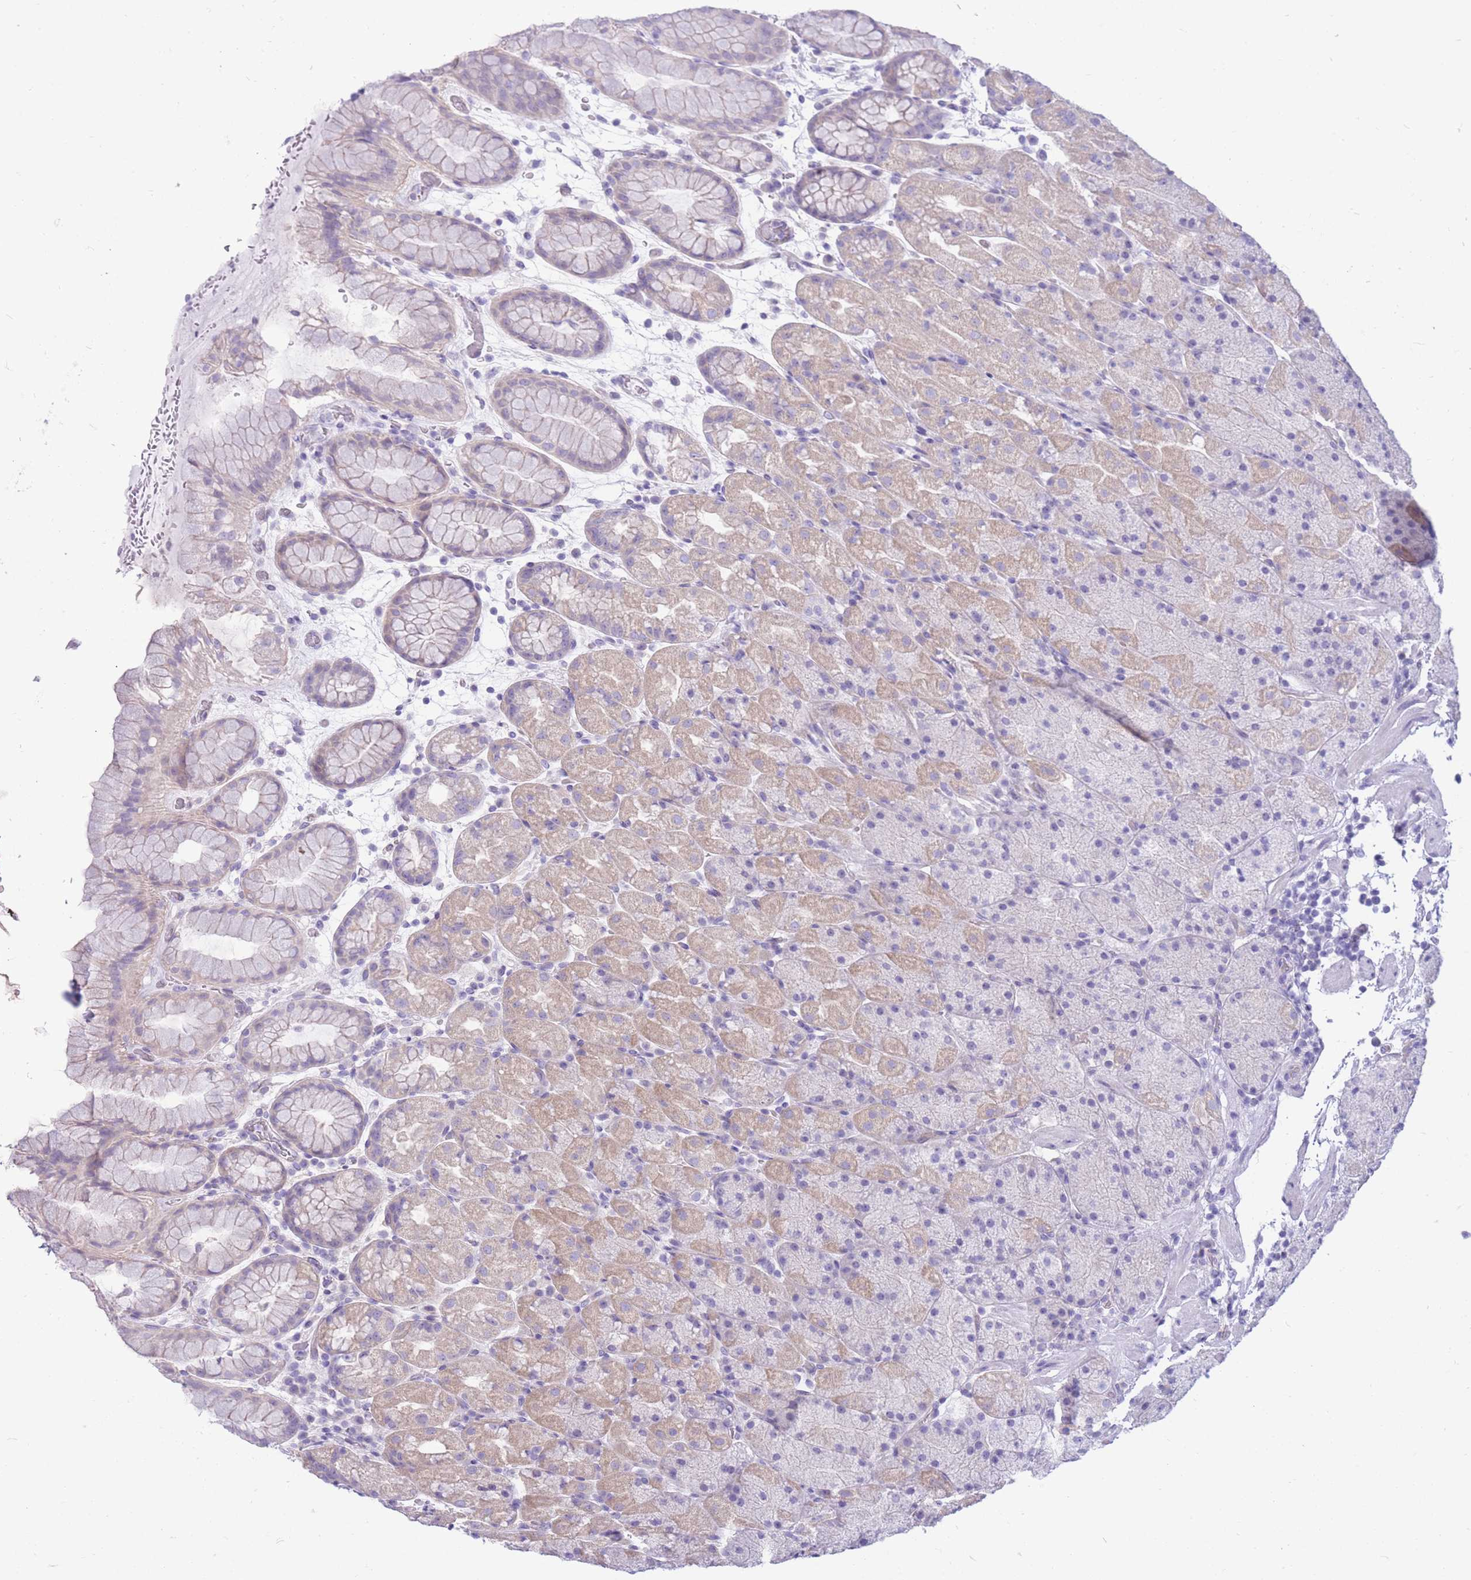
{"staining": {"intensity": "weak", "quantity": "25%-75%", "location": "cytoplasmic/membranous"}, "tissue": "stomach", "cell_type": "Glandular cells", "image_type": "normal", "snomed": [{"axis": "morphology", "description": "Normal tissue, NOS"}, {"axis": "topography", "description": "Stomach, upper"}, {"axis": "topography", "description": "Stomach, lower"}], "caption": "This histopathology image demonstrates normal stomach stained with IHC to label a protein in brown. The cytoplasmic/membranous of glandular cells show weak positivity for the protein. Nuclei are counter-stained blue.", "gene": "ZNF311", "patient": {"sex": "male", "age": 67}}